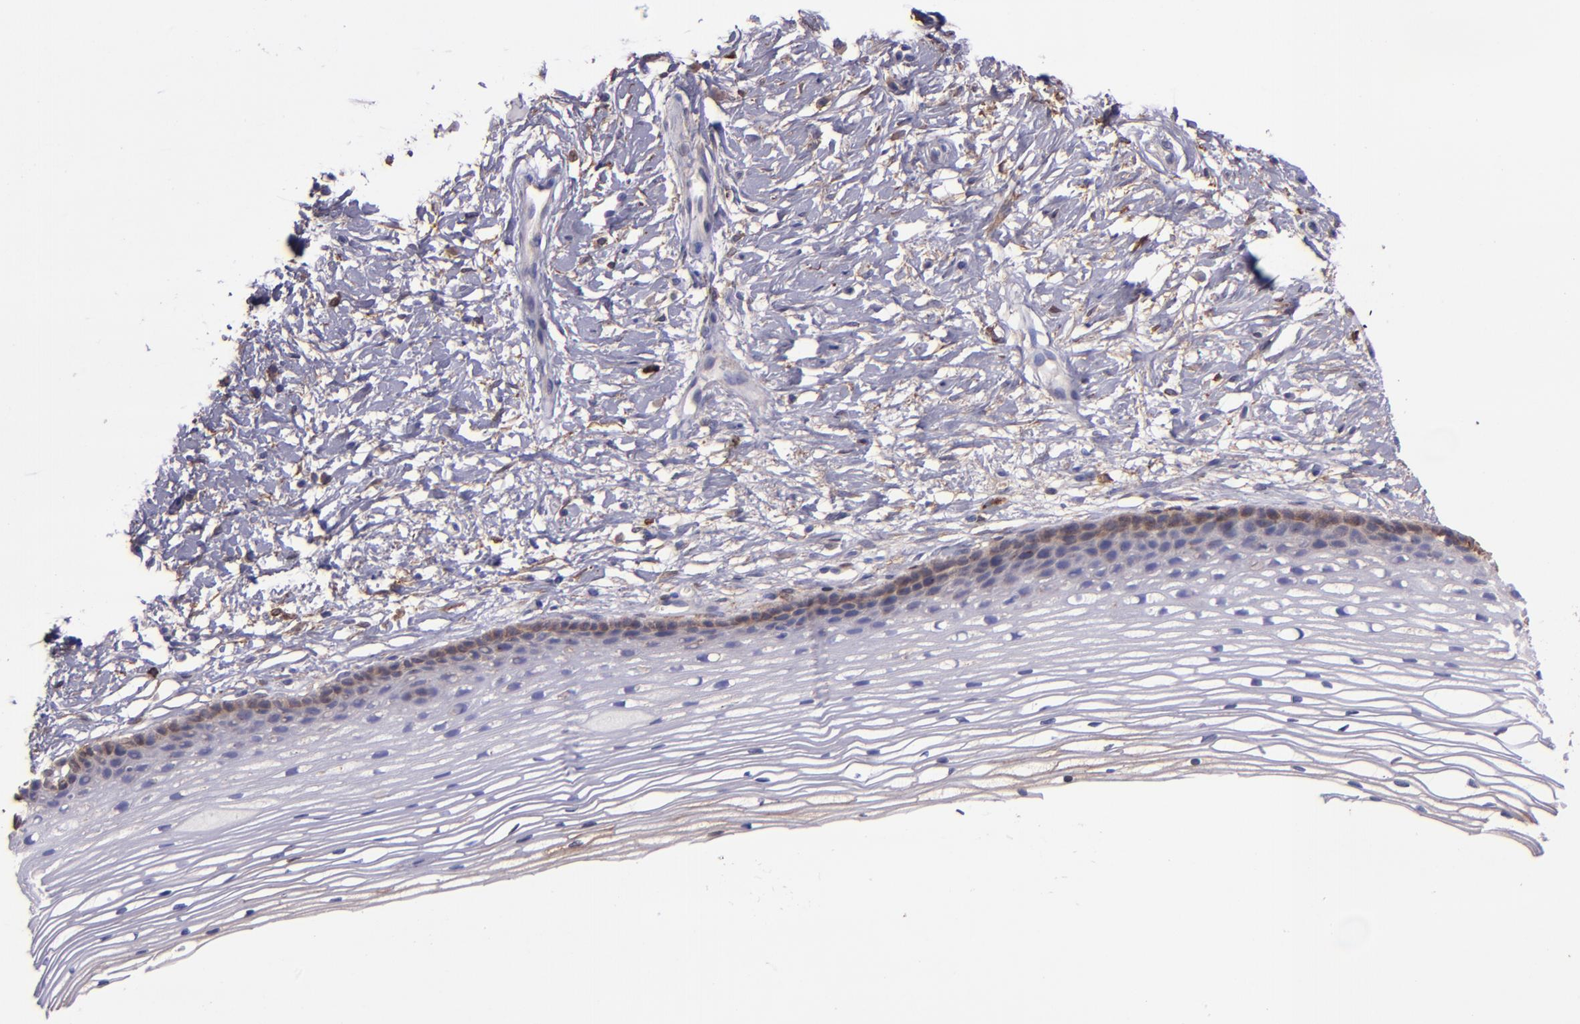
{"staining": {"intensity": "weak", "quantity": "<25%", "location": "cytoplasmic/membranous,nuclear"}, "tissue": "cervix", "cell_type": "Glandular cells", "image_type": "normal", "snomed": [{"axis": "morphology", "description": "Normal tissue, NOS"}, {"axis": "topography", "description": "Cervix"}], "caption": "IHC photomicrograph of normal cervix: human cervix stained with DAB (3,3'-diaminobenzidine) displays no significant protein staining in glandular cells.", "gene": "WASH6P", "patient": {"sex": "female", "age": 77}}